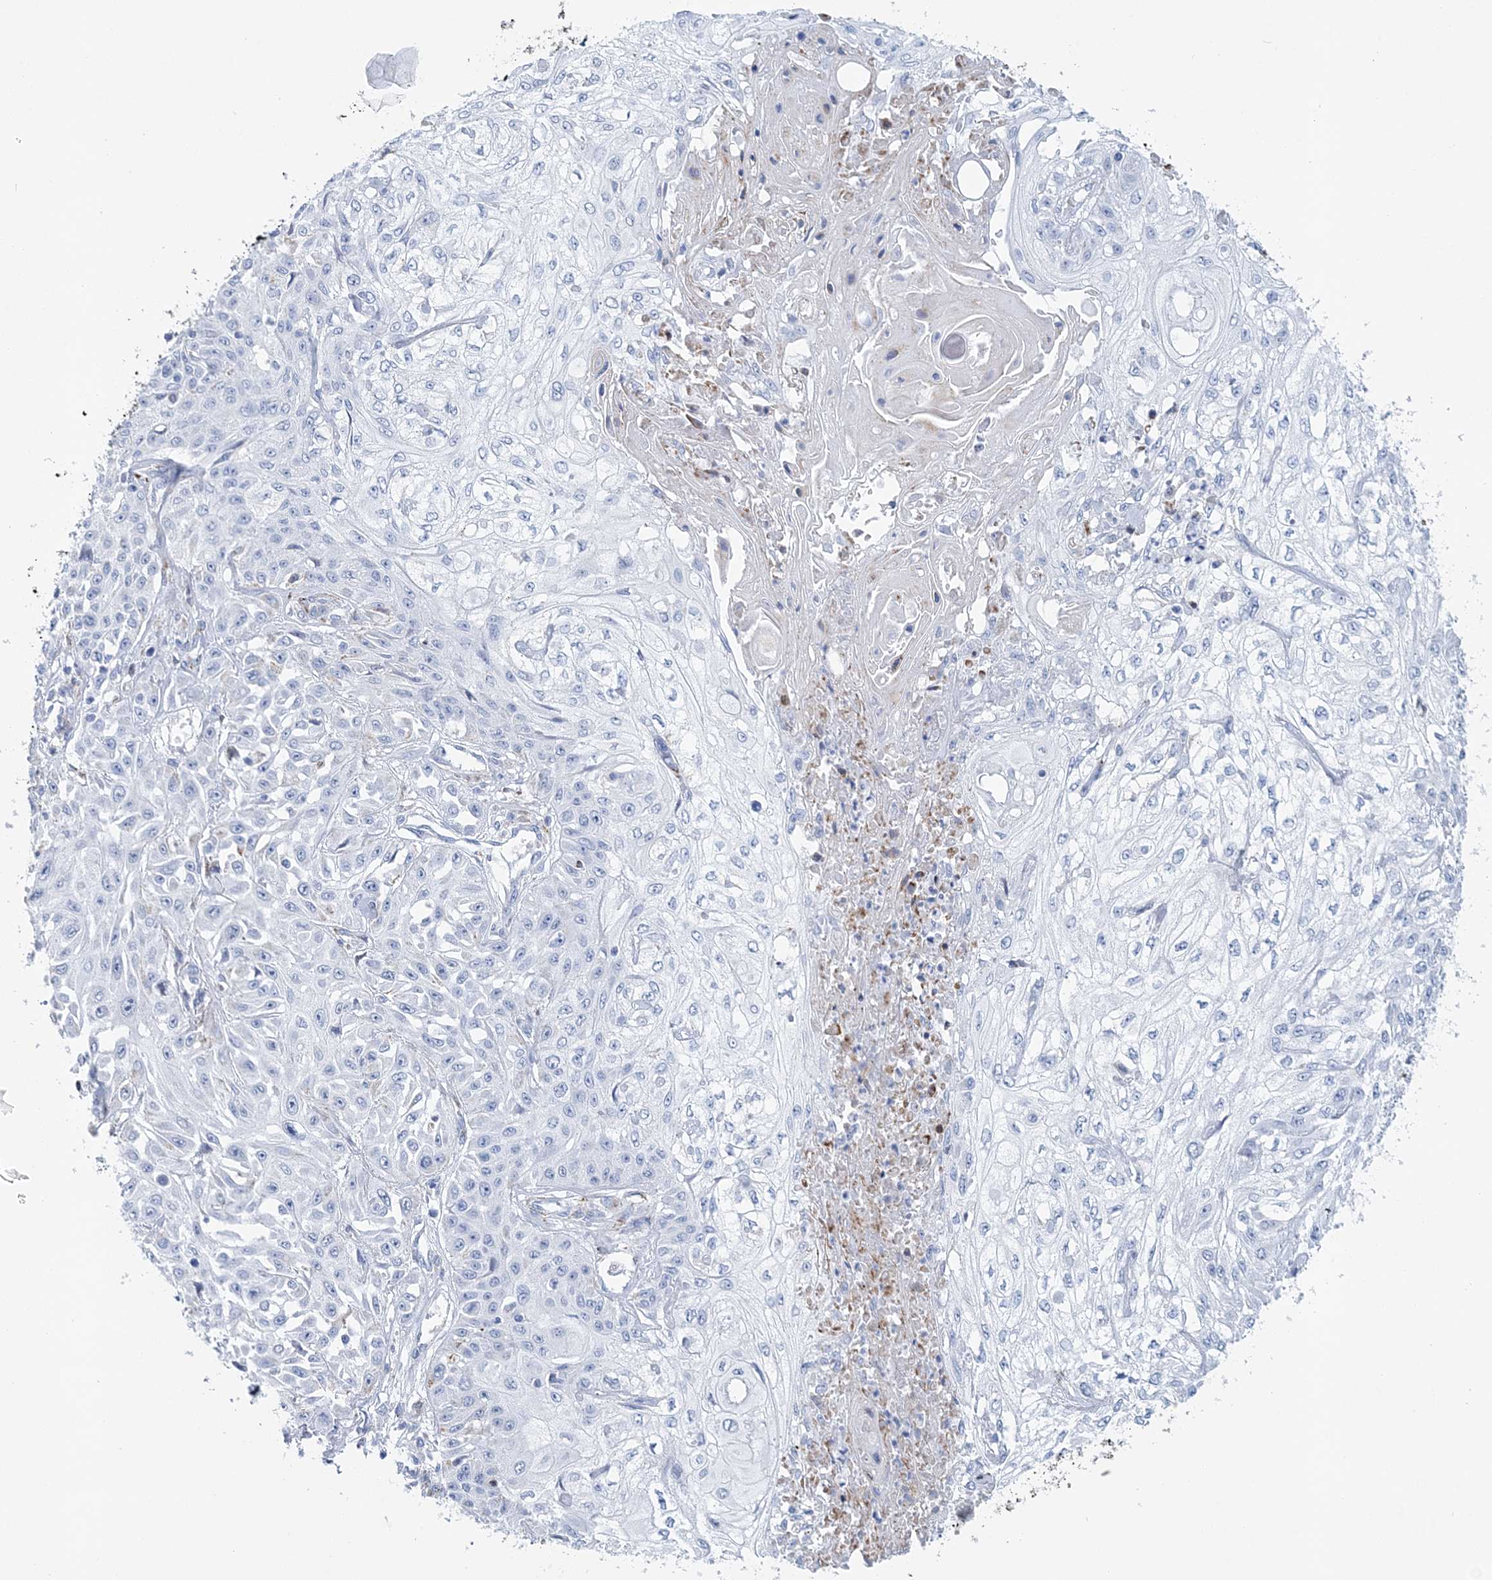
{"staining": {"intensity": "negative", "quantity": "none", "location": "none"}, "tissue": "skin cancer", "cell_type": "Tumor cells", "image_type": "cancer", "snomed": [{"axis": "morphology", "description": "Squamous cell carcinoma, NOS"}, {"axis": "morphology", "description": "Squamous cell carcinoma, metastatic, NOS"}, {"axis": "topography", "description": "Skin"}, {"axis": "topography", "description": "Lymph node"}], "caption": "This image is of skin cancer (metastatic squamous cell carcinoma) stained with immunohistochemistry to label a protein in brown with the nuclei are counter-stained blue. There is no positivity in tumor cells.", "gene": "NKX6-1", "patient": {"sex": "male", "age": 75}}